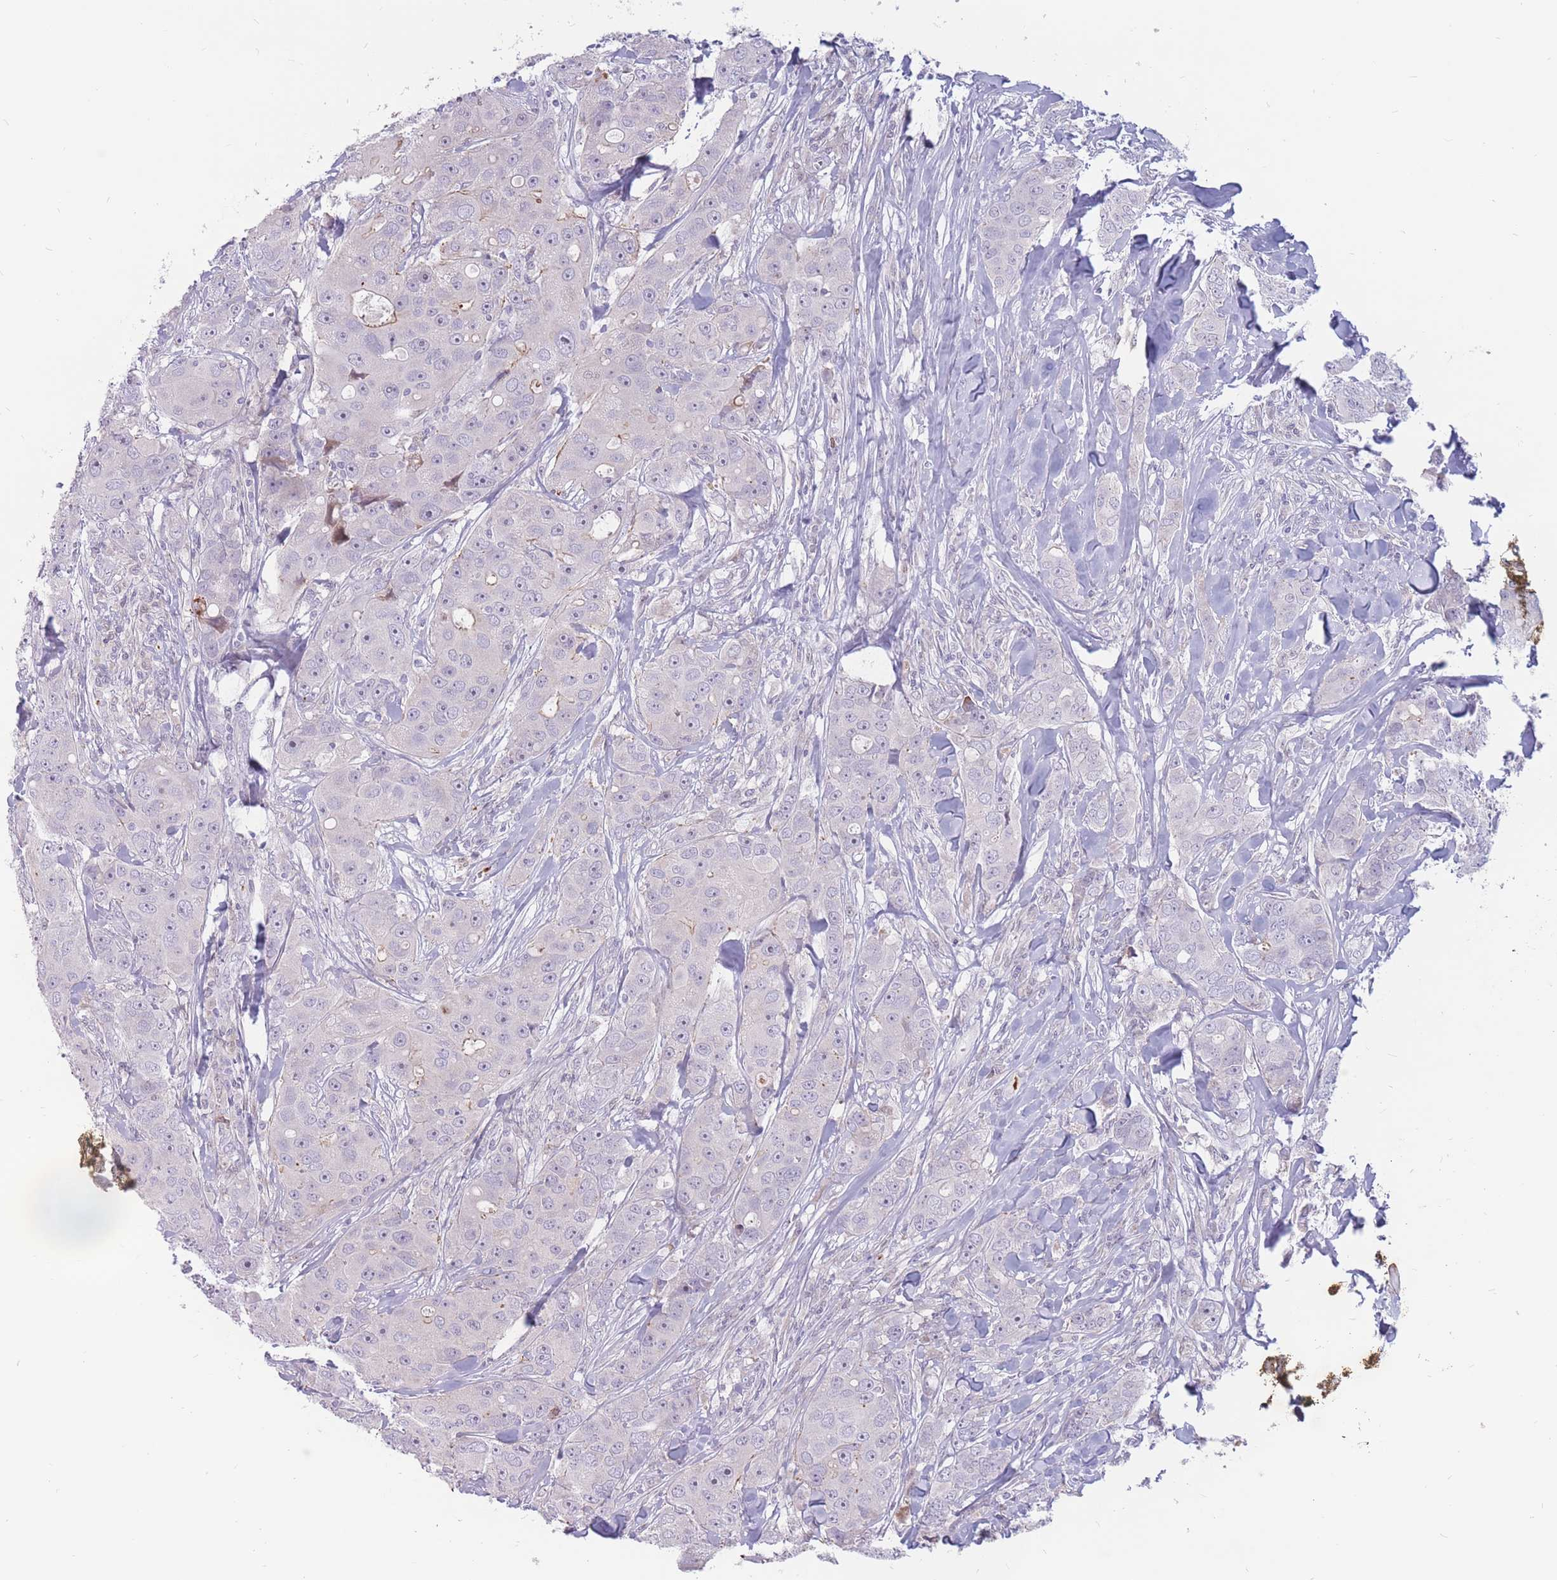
{"staining": {"intensity": "negative", "quantity": "none", "location": "none"}, "tissue": "breast cancer", "cell_type": "Tumor cells", "image_type": "cancer", "snomed": [{"axis": "morphology", "description": "Duct carcinoma"}, {"axis": "topography", "description": "Breast"}], "caption": "IHC image of invasive ductal carcinoma (breast) stained for a protein (brown), which displays no staining in tumor cells.", "gene": "PTGDR", "patient": {"sex": "female", "age": 43}}